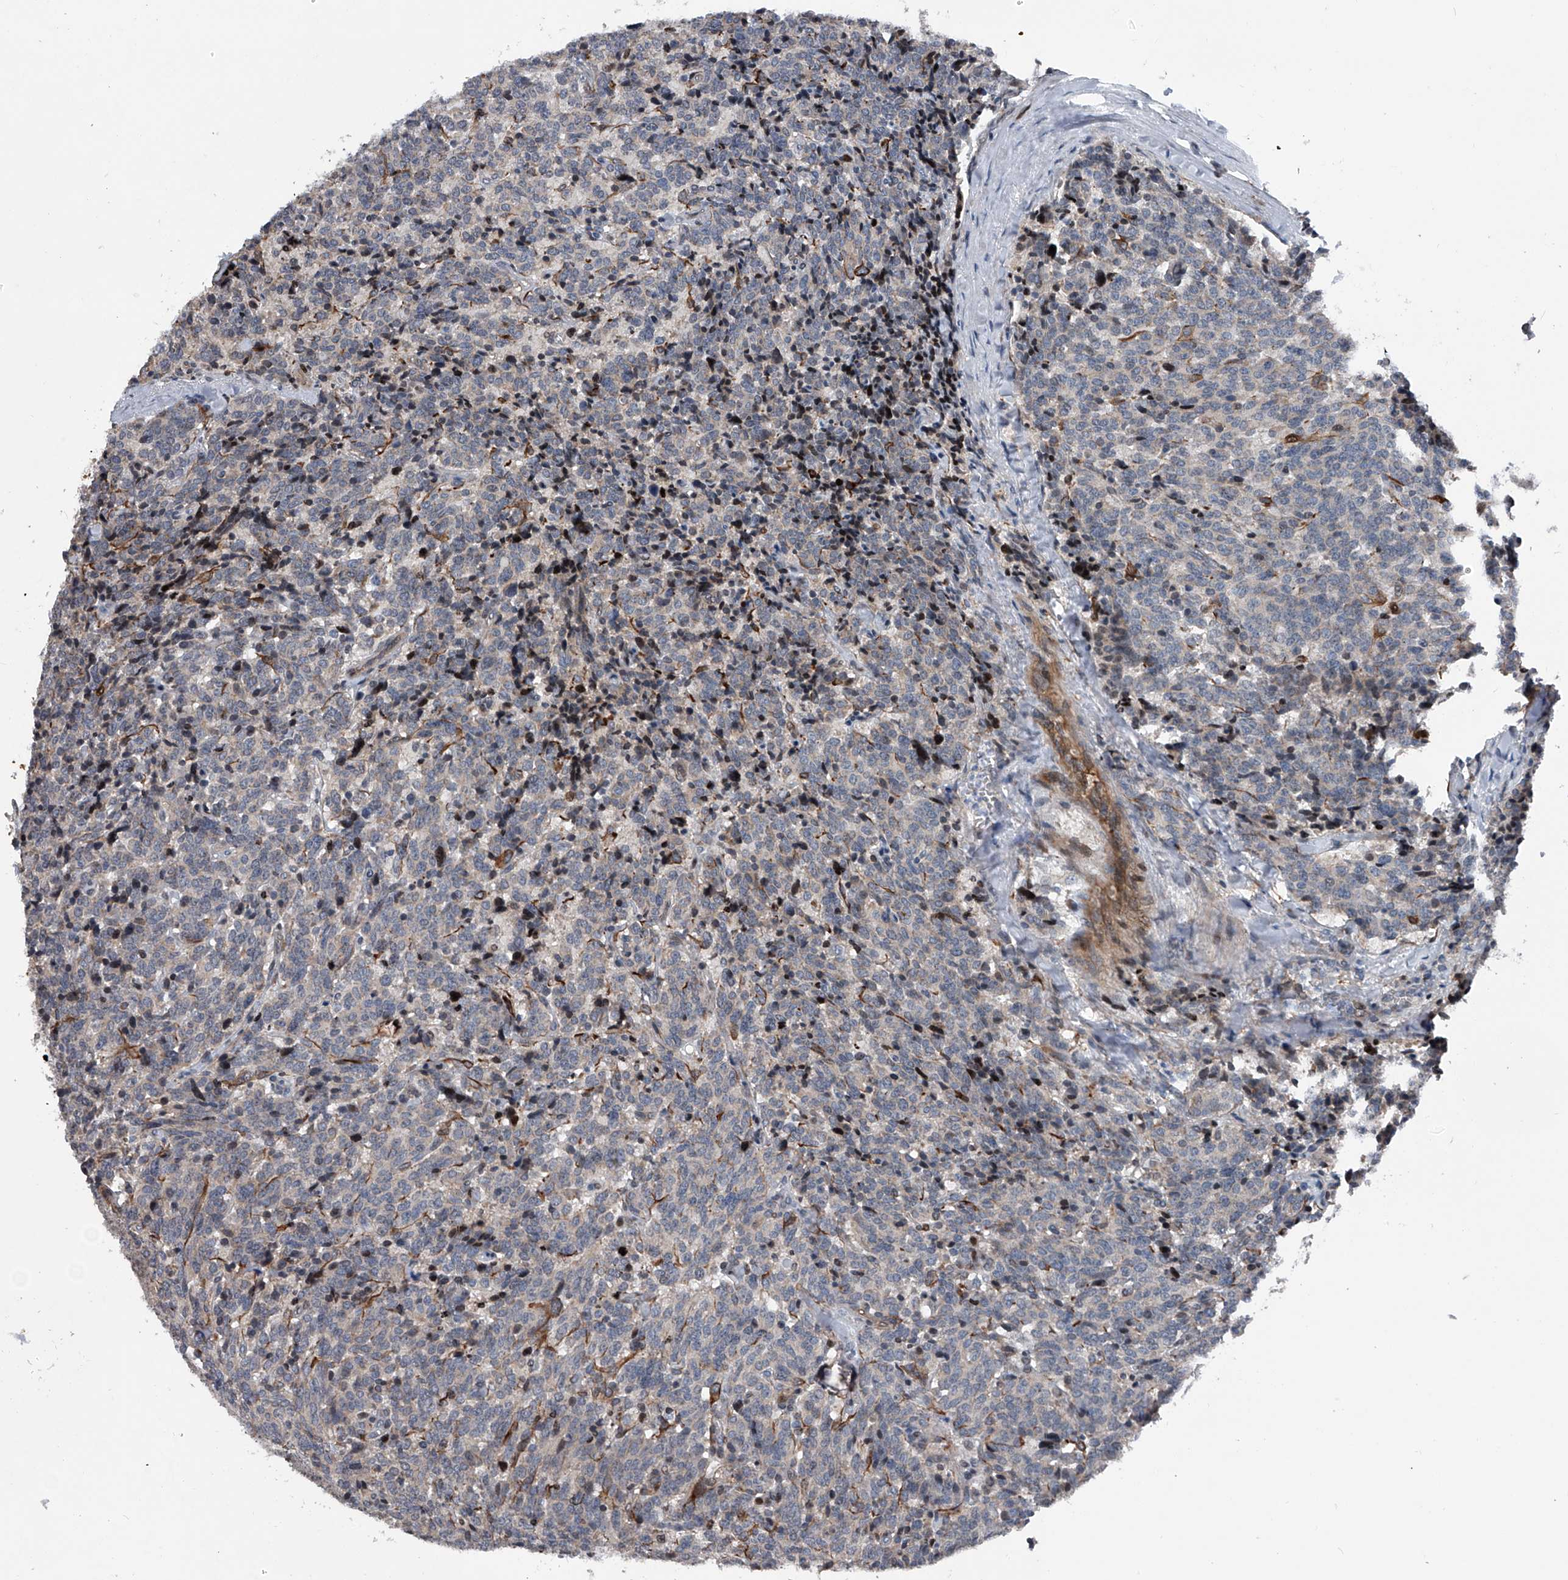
{"staining": {"intensity": "weak", "quantity": "<25%", "location": "cytoplasmic/membranous"}, "tissue": "carcinoid", "cell_type": "Tumor cells", "image_type": "cancer", "snomed": [{"axis": "morphology", "description": "Carcinoid, malignant, NOS"}, {"axis": "topography", "description": "Lung"}], "caption": "A histopathology image of human carcinoid is negative for staining in tumor cells.", "gene": "DST", "patient": {"sex": "female", "age": 46}}